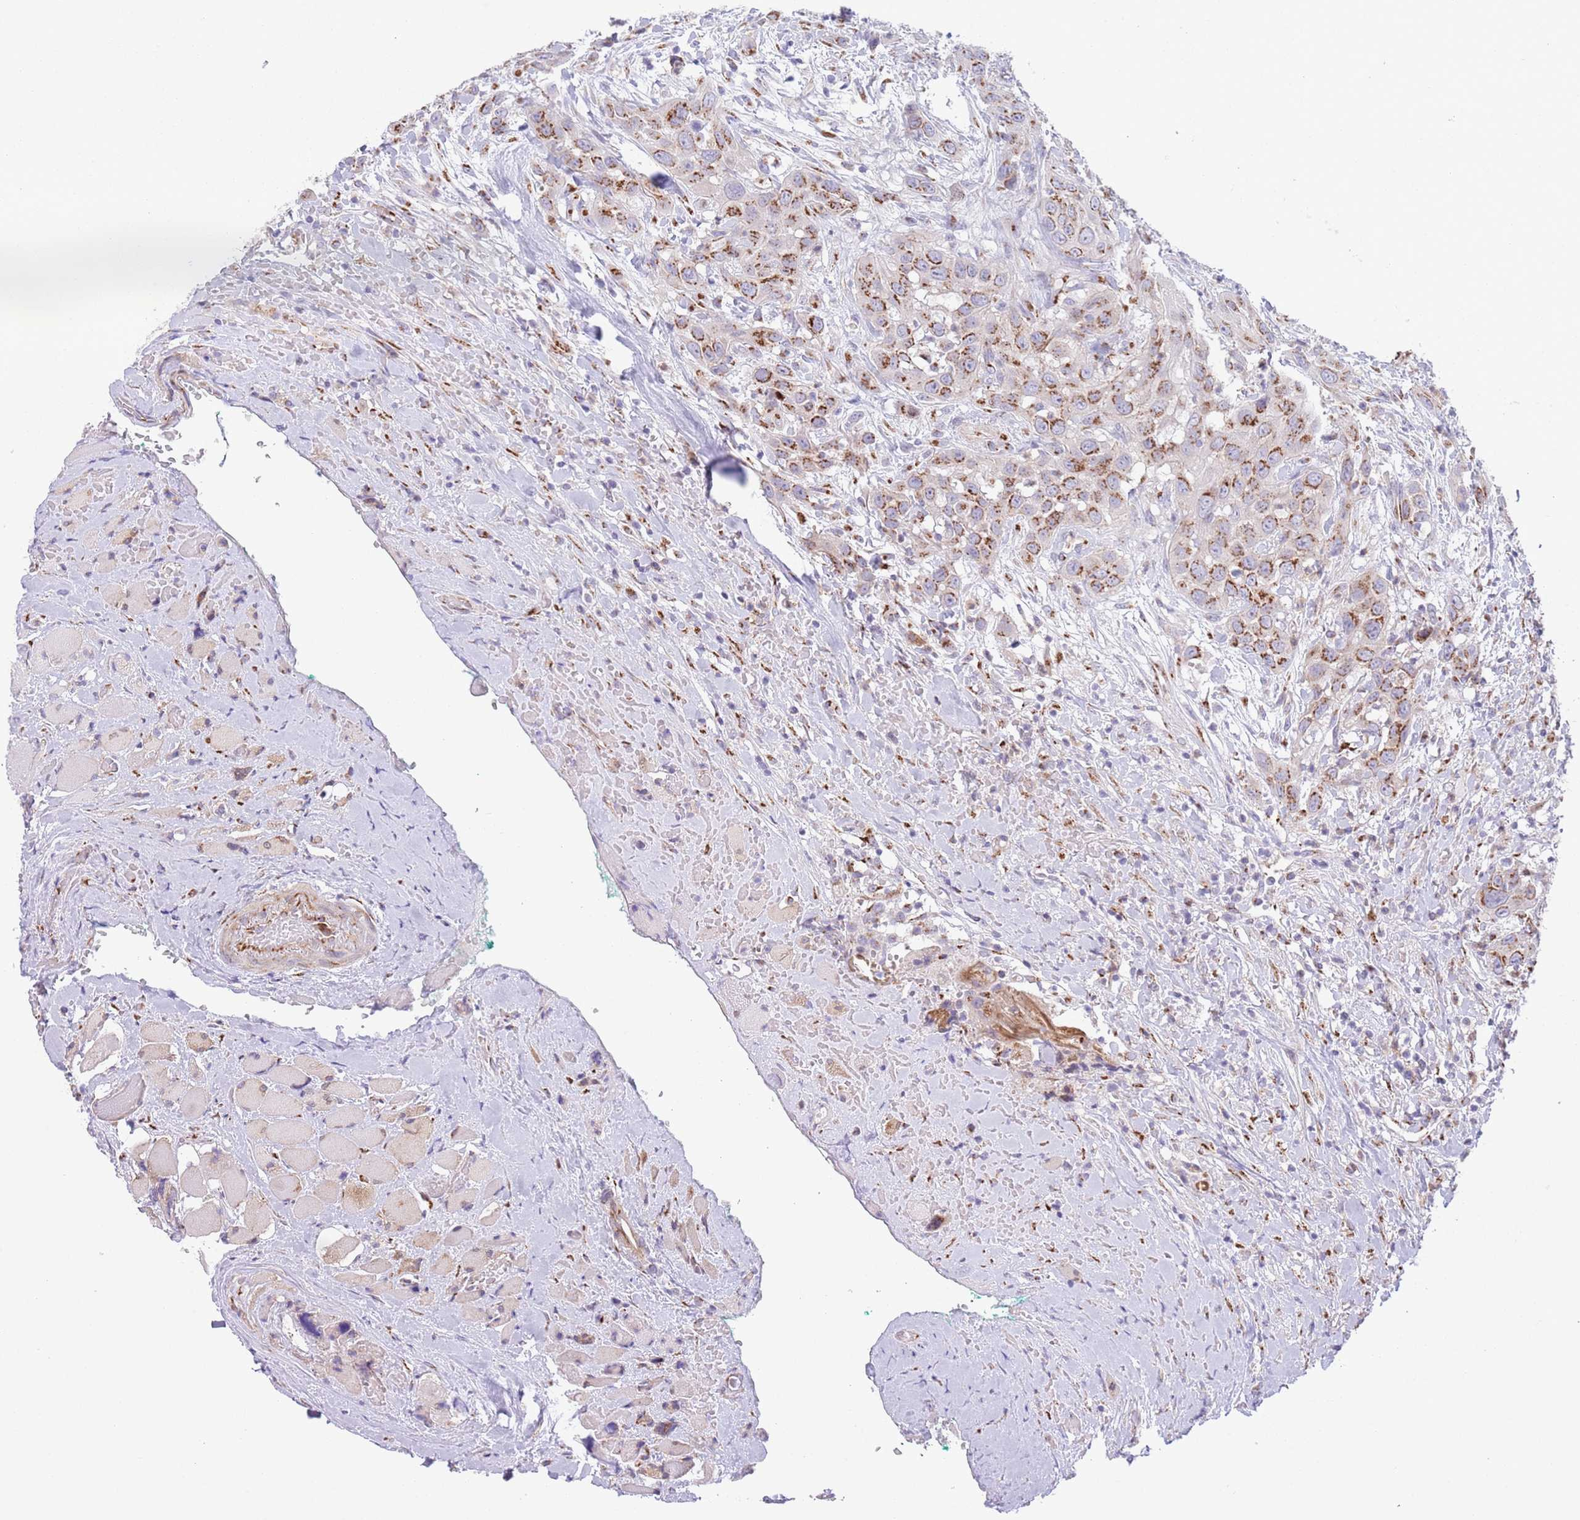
{"staining": {"intensity": "strong", "quantity": ">75%", "location": "cytoplasmic/membranous"}, "tissue": "head and neck cancer", "cell_type": "Tumor cells", "image_type": "cancer", "snomed": [{"axis": "morphology", "description": "Squamous cell carcinoma, NOS"}, {"axis": "topography", "description": "Head-Neck"}], "caption": "High-magnification brightfield microscopy of head and neck squamous cell carcinoma stained with DAB (3,3'-diaminobenzidine) (brown) and counterstained with hematoxylin (blue). tumor cells exhibit strong cytoplasmic/membranous positivity is identified in about>75% of cells. The protein is shown in brown color, while the nuclei are stained blue.", "gene": "C20orf96", "patient": {"sex": "male", "age": 81}}